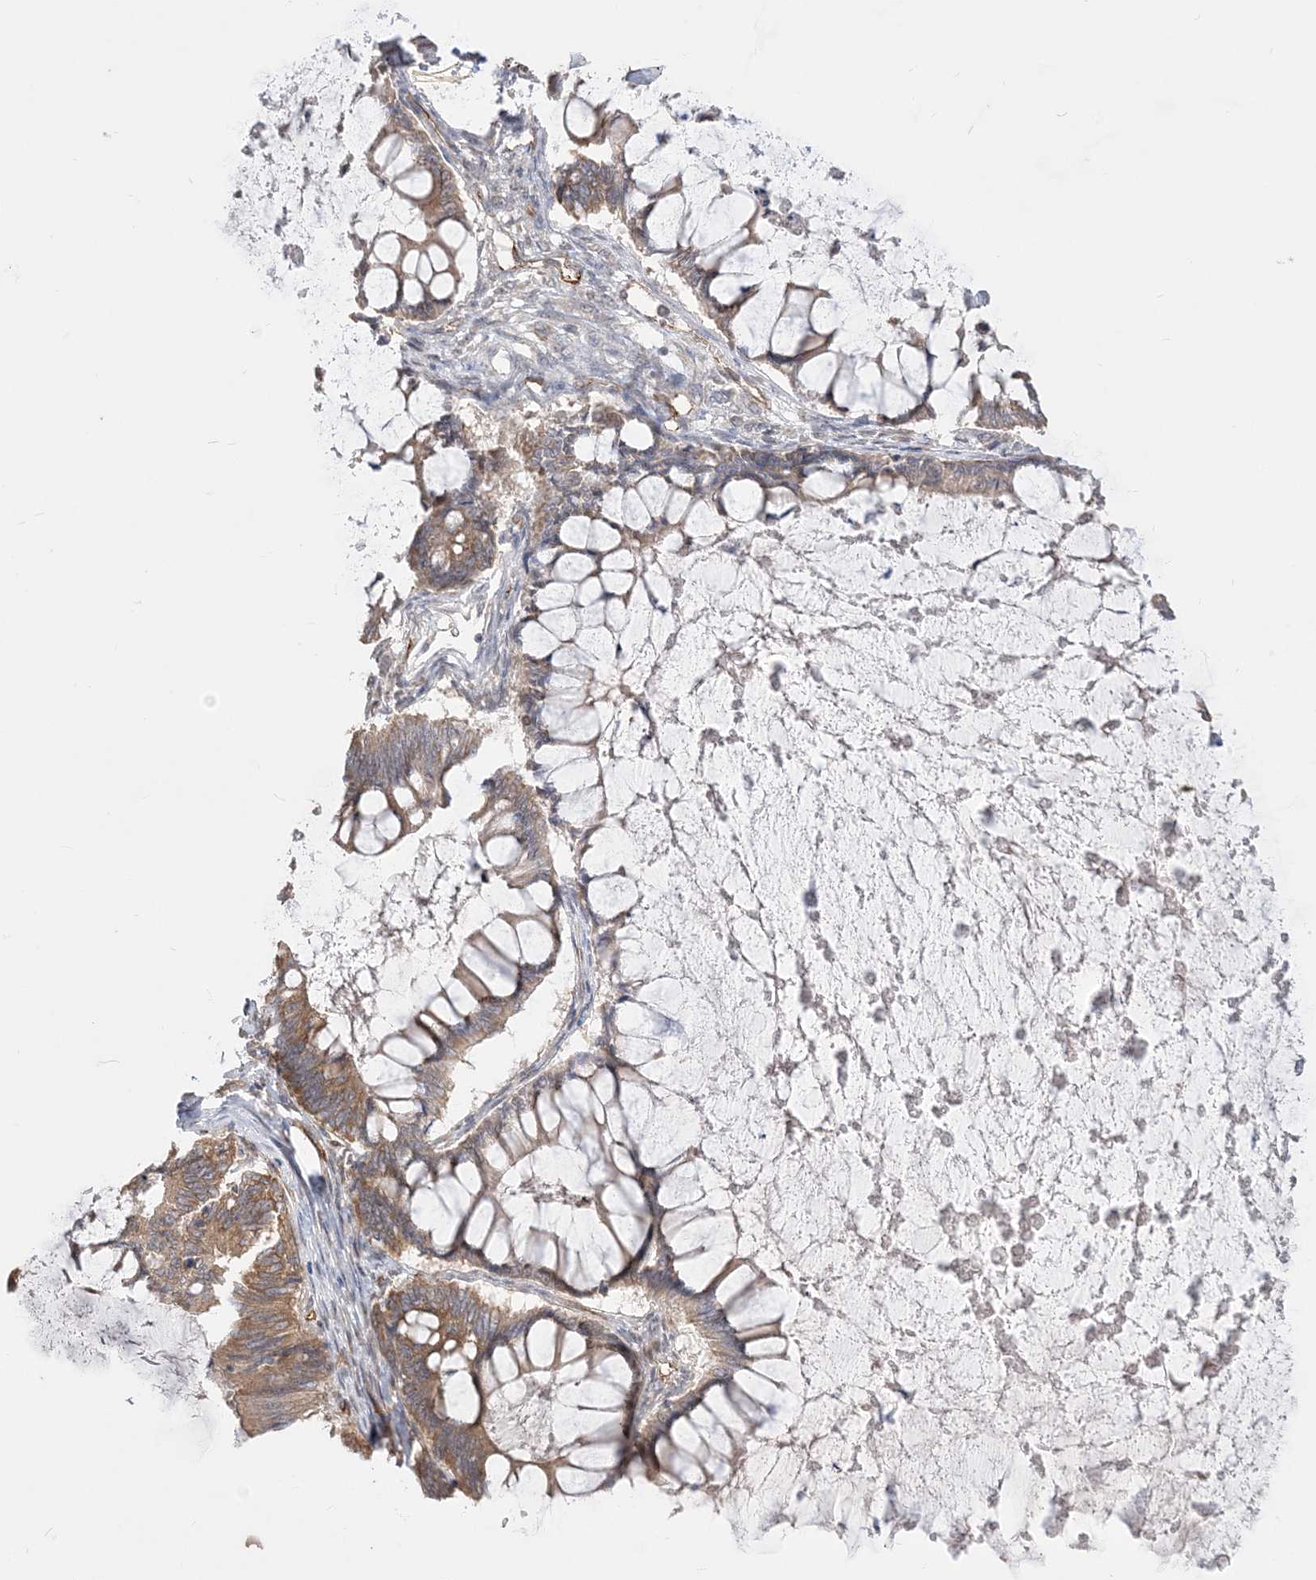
{"staining": {"intensity": "moderate", "quantity": ">75%", "location": "cytoplasmic/membranous"}, "tissue": "ovarian cancer", "cell_type": "Tumor cells", "image_type": "cancer", "snomed": [{"axis": "morphology", "description": "Cystadenocarcinoma, mucinous, NOS"}, {"axis": "topography", "description": "Ovary"}], "caption": "Immunohistochemistry micrograph of neoplastic tissue: mucinous cystadenocarcinoma (ovarian) stained using immunohistochemistry (IHC) shows medium levels of moderate protein expression localized specifically in the cytoplasmic/membranous of tumor cells, appearing as a cytoplasmic/membranous brown color.", "gene": "FARSB", "patient": {"sex": "female", "age": 61}}